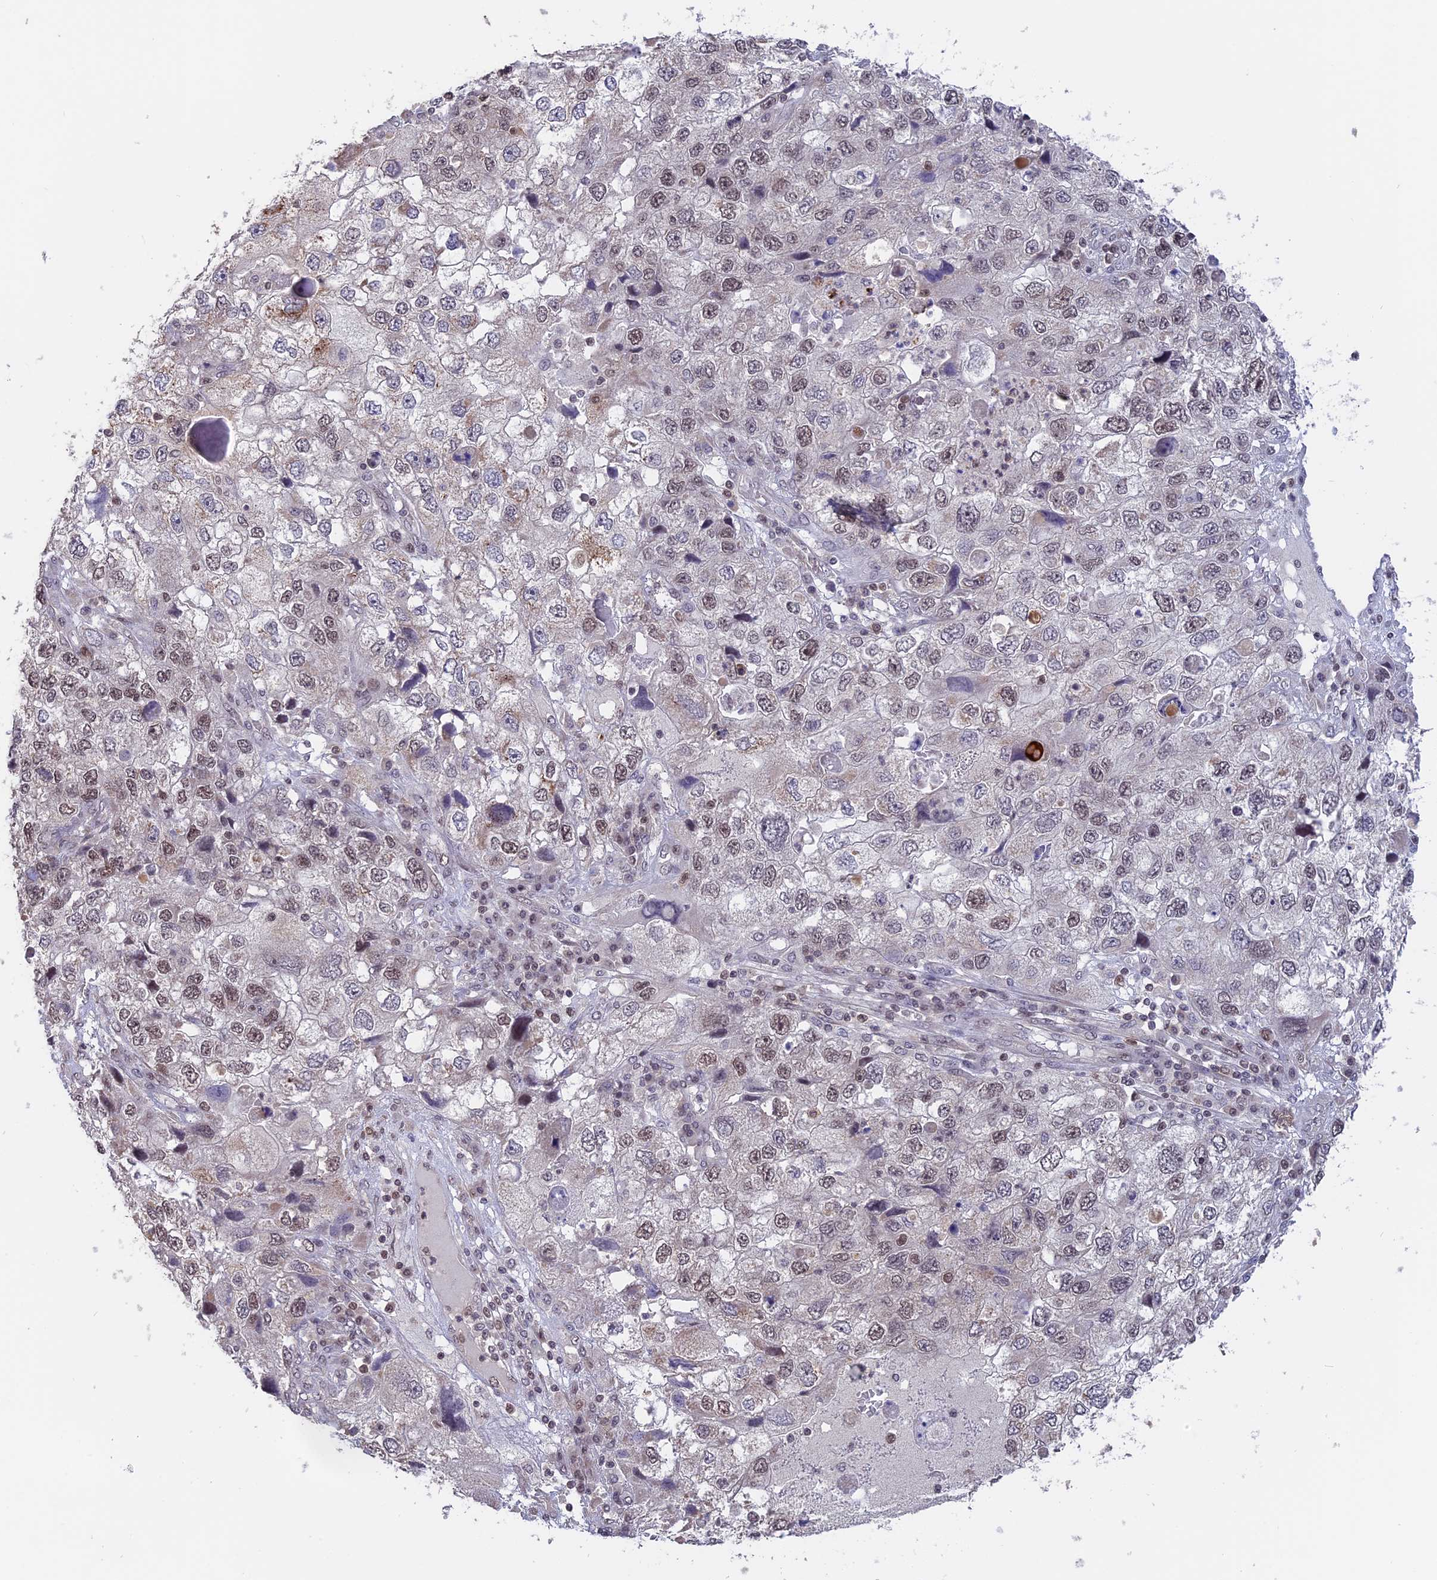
{"staining": {"intensity": "moderate", "quantity": "<25%", "location": "nuclear"}, "tissue": "endometrial cancer", "cell_type": "Tumor cells", "image_type": "cancer", "snomed": [{"axis": "morphology", "description": "Adenocarcinoma, NOS"}, {"axis": "topography", "description": "Endometrium"}], "caption": "Human endometrial cancer stained for a protein (brown) reveals moderate nuclear positive staining in about <25% of tumor cells.", "gene": "RFC5", "patient": {"sex": "female", "age": 49}}